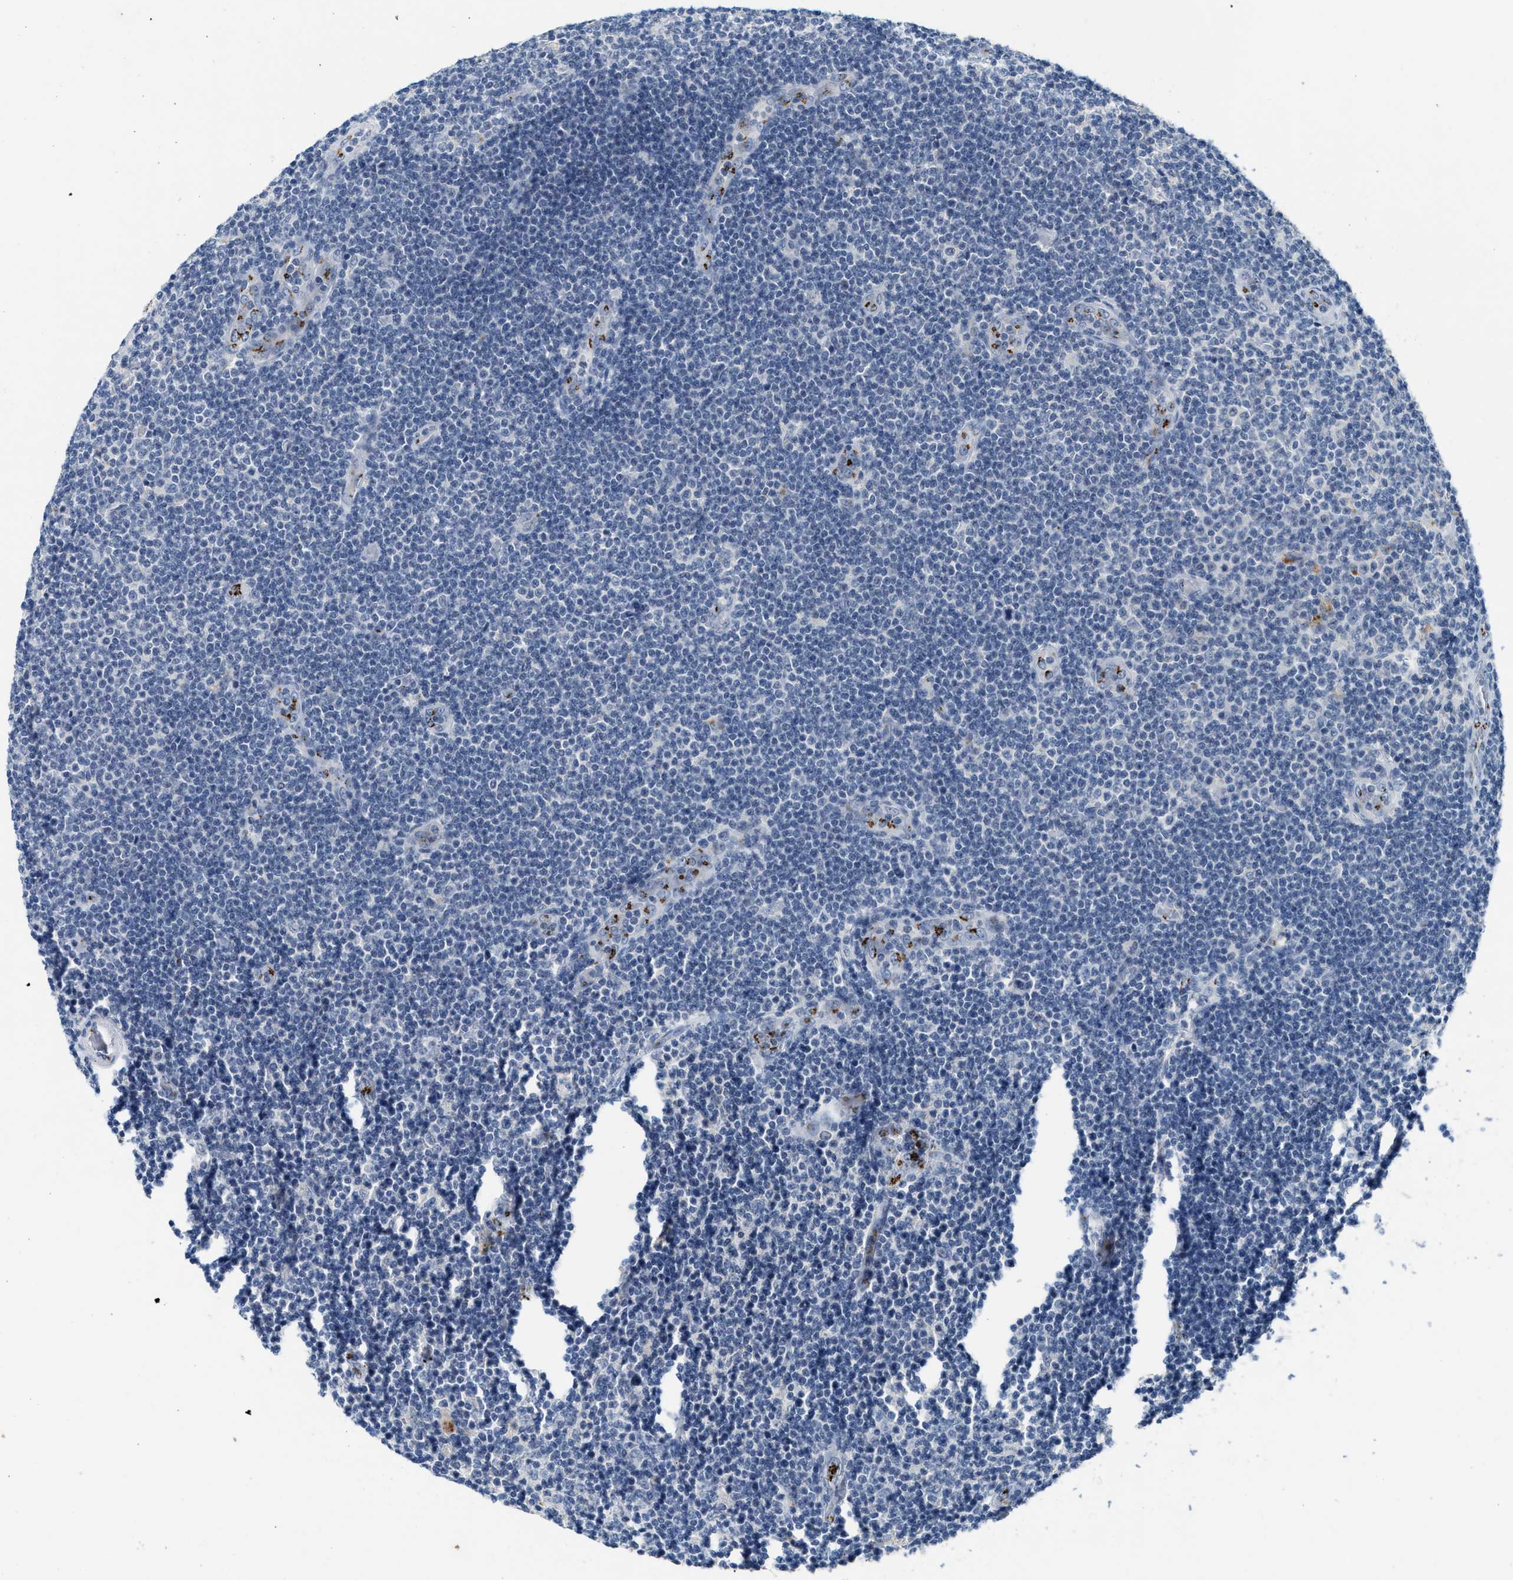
{"staining": {"intensity": "negative", "quantity": "none", "location": "none"}, "tissue": "lymphoma", "cell_type": "Tumor cells", "image_type": "cancer", "snomed": [{"axis": "morphology", "description": "Malignant lymphoma, non-Hodgkin's type, Low grade"}, {"axis": "topography", "description": "Lymph node"}], "caption": "Human malignant lymphoma, non-Hodgkin's type (low-grade) stained for a protein using immunohistochemistry demonstrates no positivity in tumor cells.", "gene": "SLC5A5", "patient": {"sex": "male", "age": 83}}